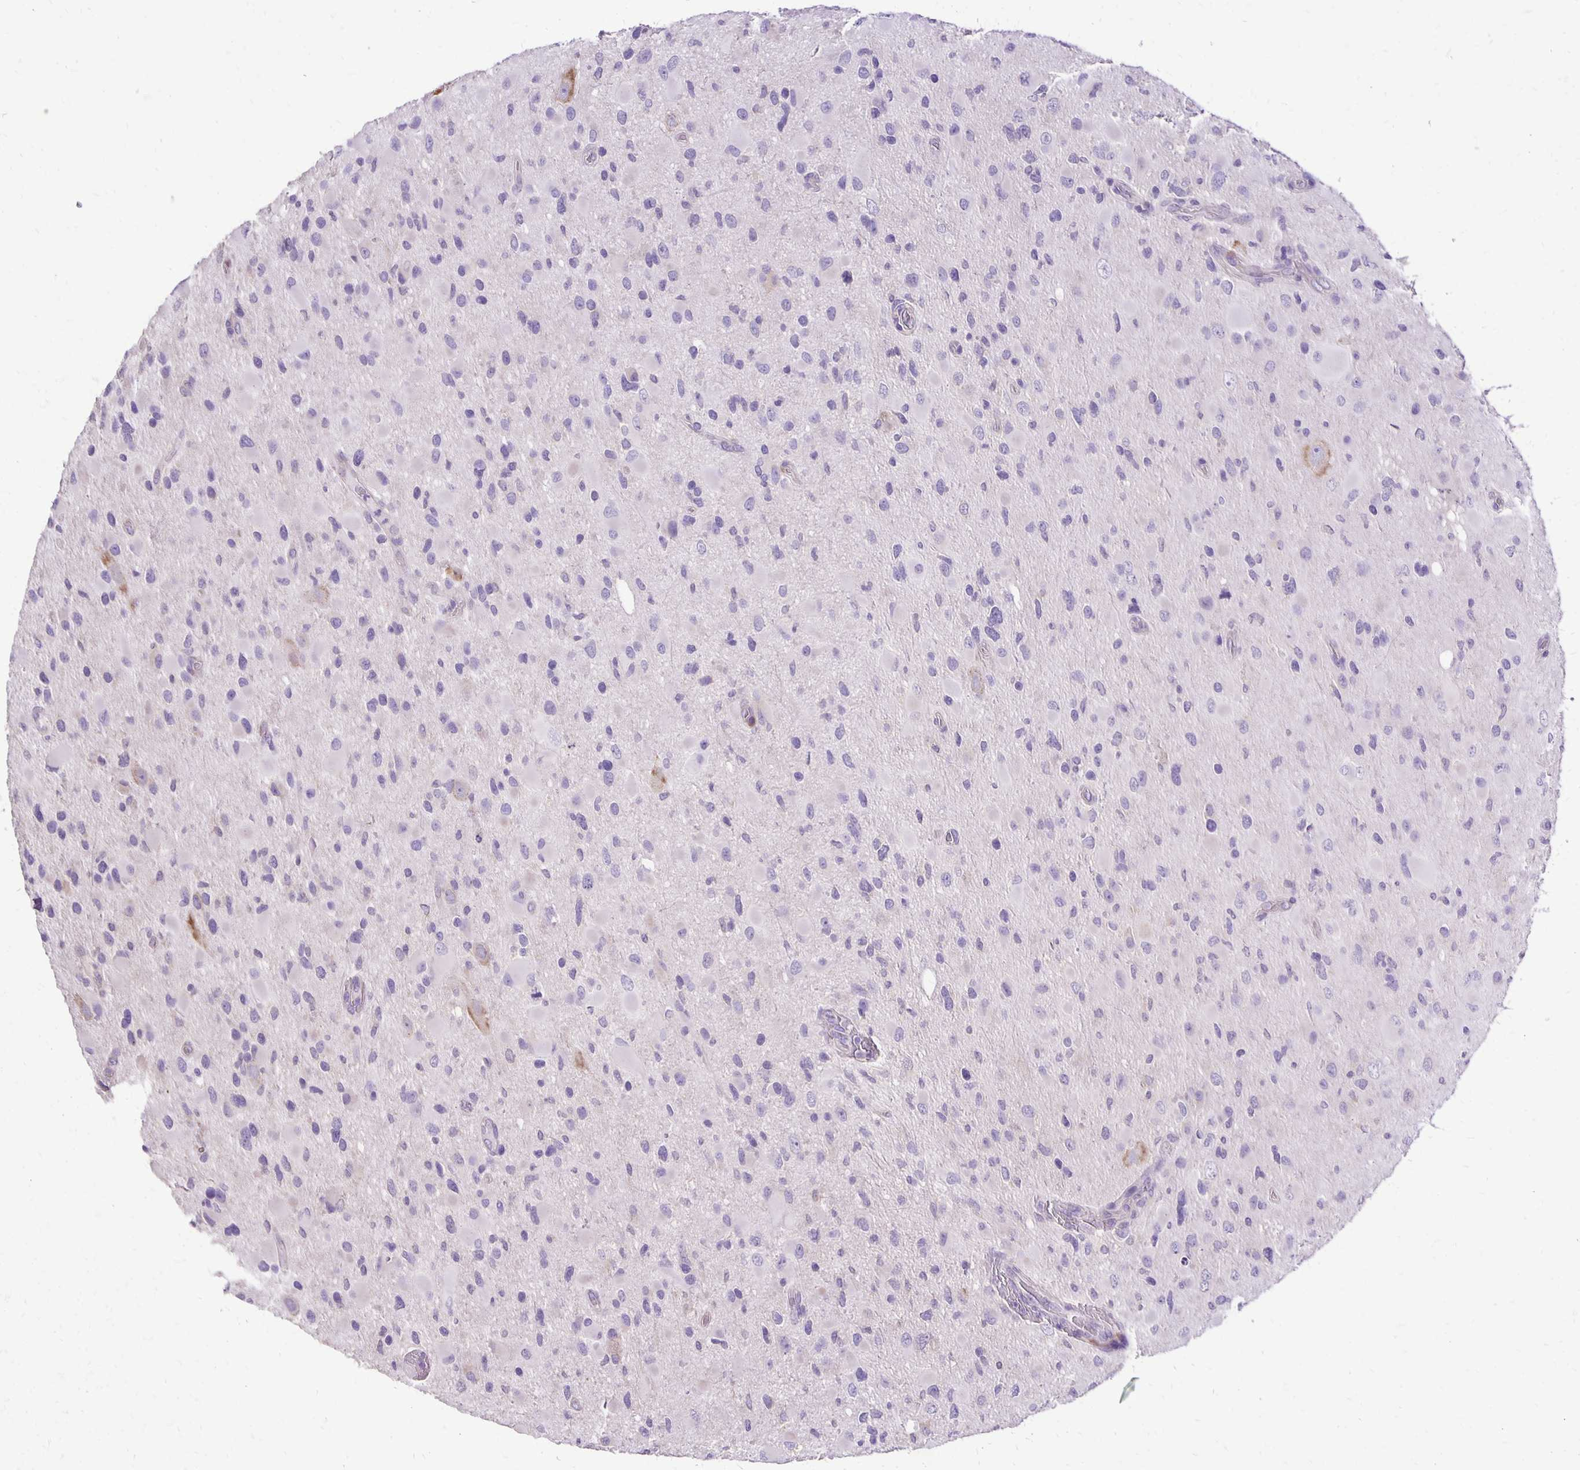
{"staining": {"intensity": "weak", "quantity": "<25%", "location": "cytoplasmic/membranous"}, "tissue": "glioma", "cell_type": "Tumor cells", "image_type": "cancer", "snomed": [{"axis": "morphology", "description": "Glioma, malignant, Low grade"}, {"axis": "topography", "description": "Brain"}], "caption": "High power microscopy image of an immunohistochemistry (IHC) photomicrograph of glioma, revealing no significant expression in tumor cells.", "gene": "ANKRD45", "patient": {"sex": "female", "age": 32}}